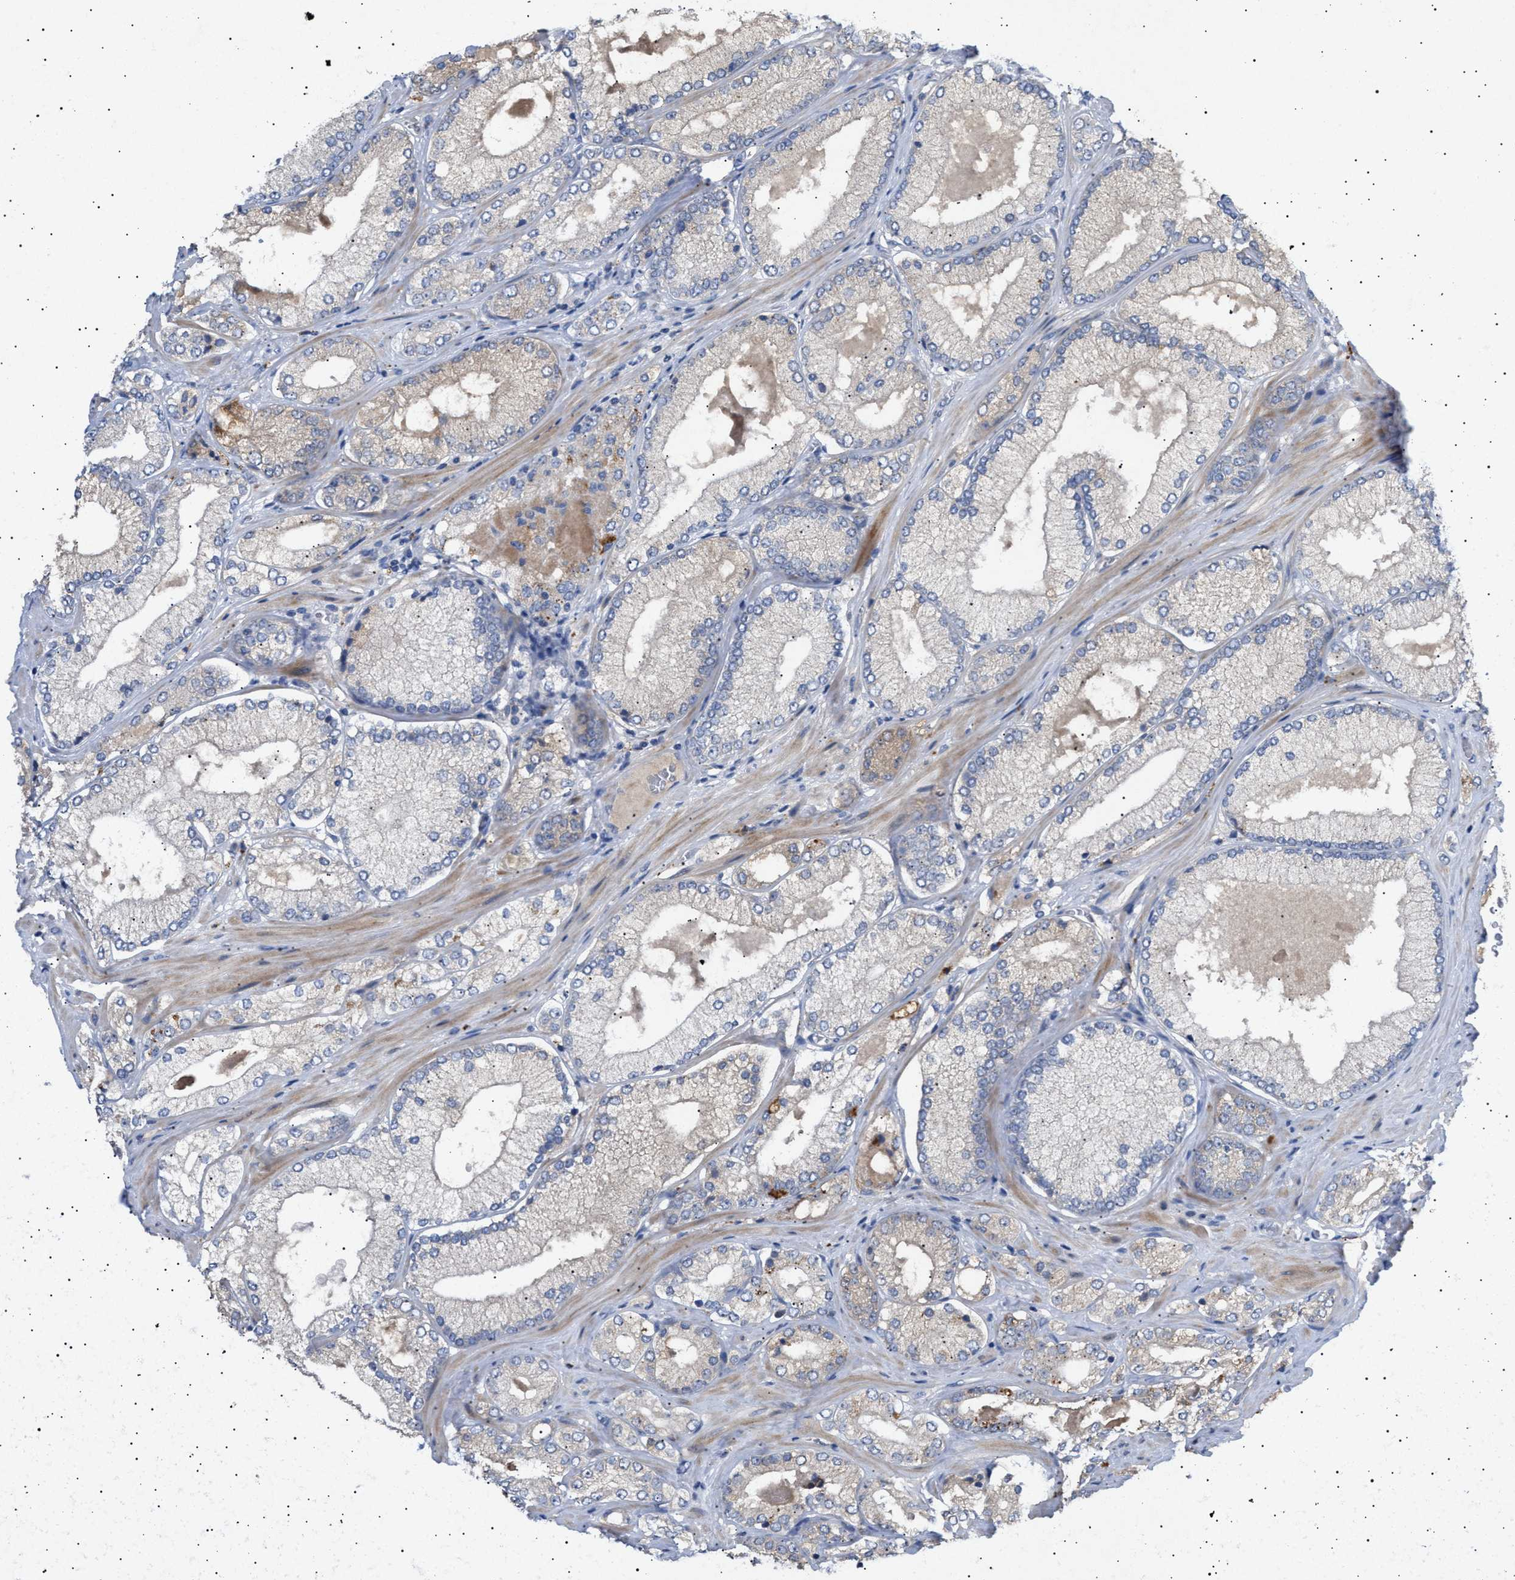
{"staining": {"intensity": "negative", "quantity": "none", "location": "none"}, "tissue": "prostate cancer", "cell_type": "Tumor cells", "image_type": "cancer", "snomed": [{"axis": "morphology", "description": "Adenocarcinoma, Low grade"}, {"axis": "topography", "description": "Prostate"}], "caption": "There is no significant staining in tumor cells of prostate cancer.", "gene": "SIRT5", "patient": {"sex": "male", "age": 65}}